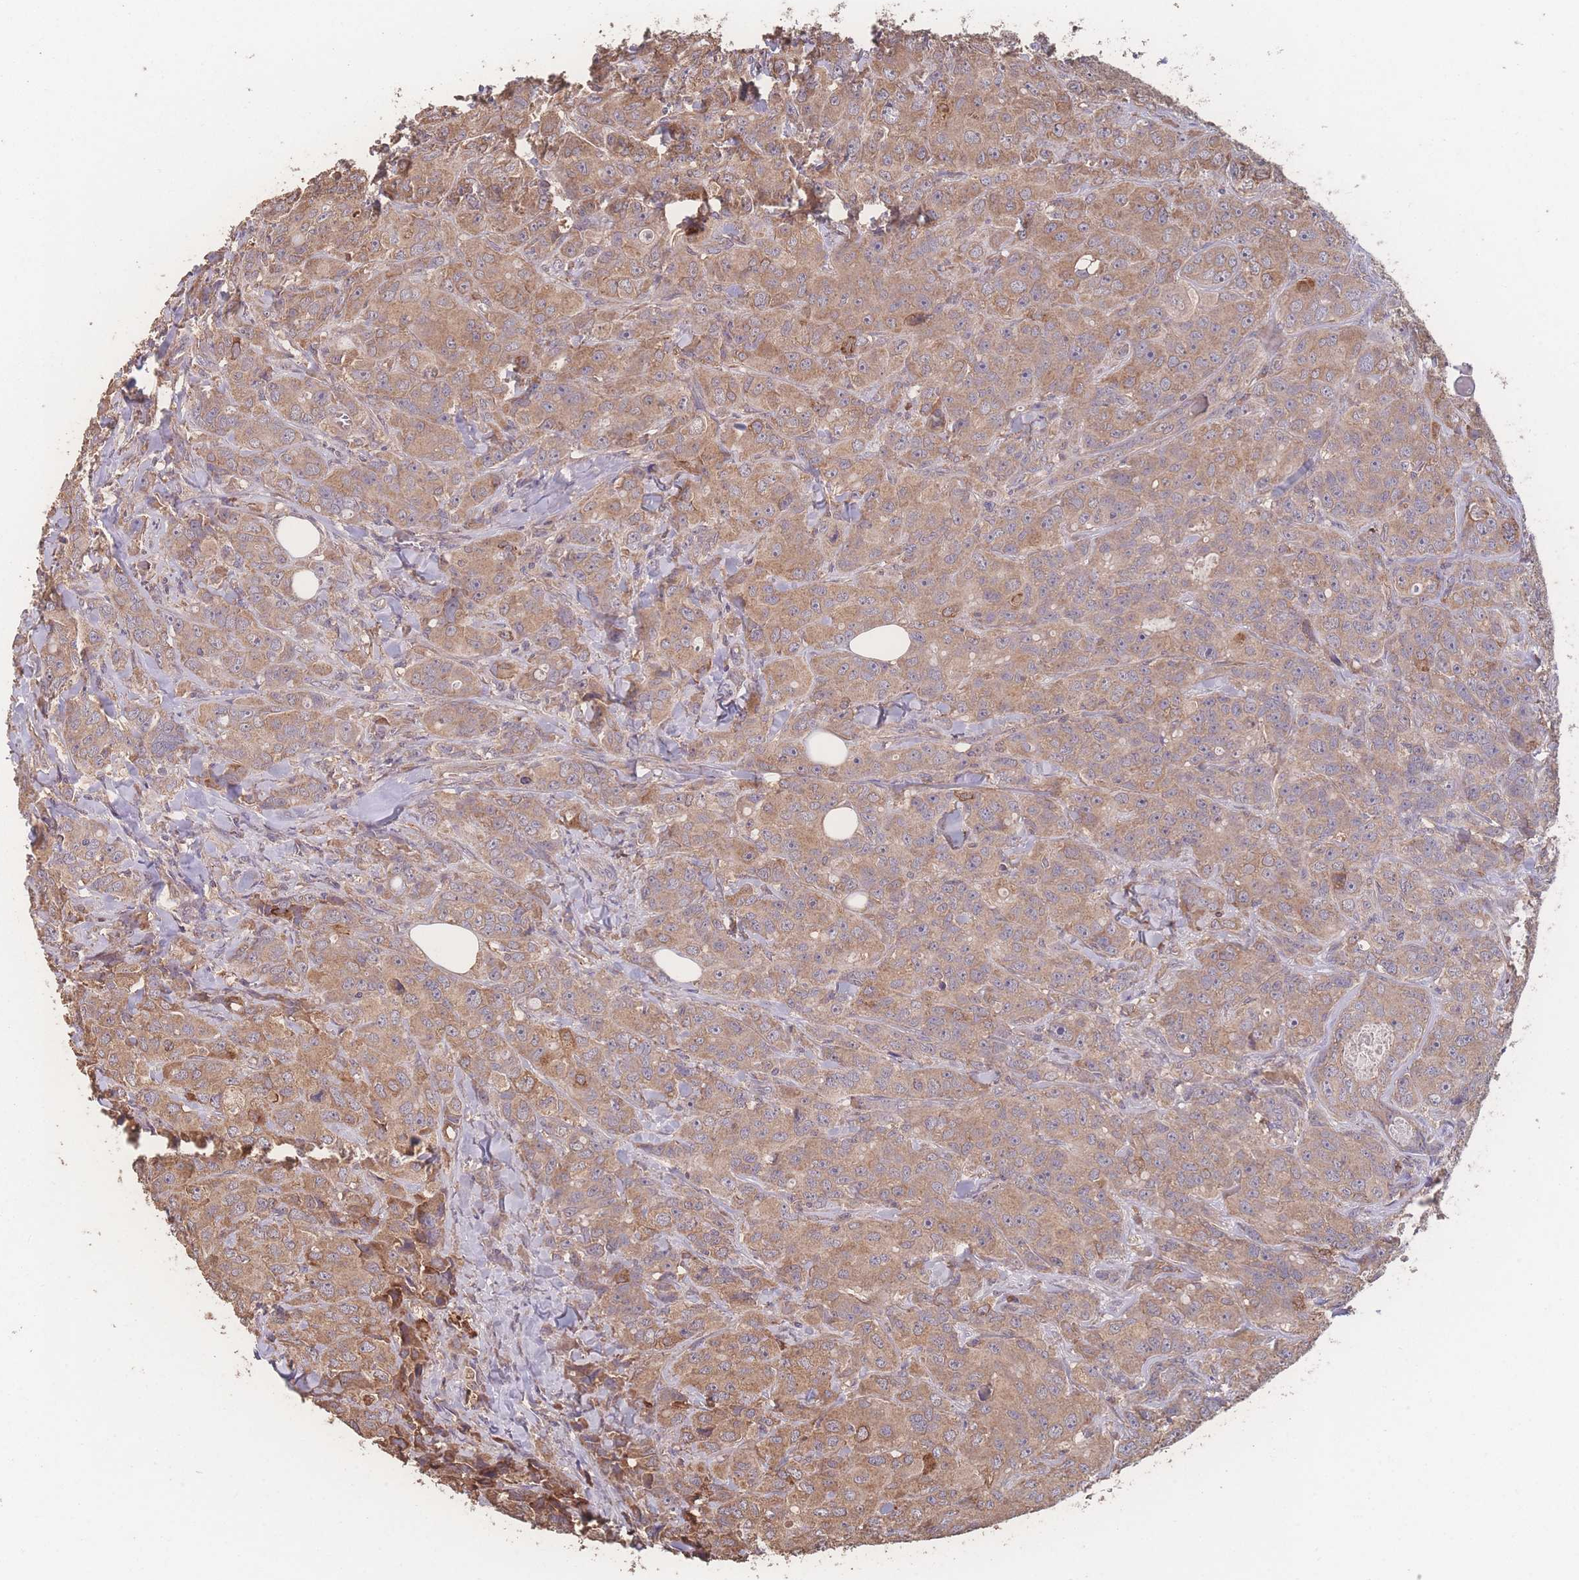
{"staining": {"intensity": "moderate", "quantity": ">75%", "location": "cytoplasmic/membranous"}, "tissue": "breast cancer", "cell_type": "Tumor cells", "image_type": "cancer", "snomed": [{"axis": "morphology", "description": "Duct carcinoma"}, {"axis": "topography", "description": "Breast"}], "caption": "Human breast cancer (intraductal carcinoma) stained with a brown dye displays moderate cytoplasmic/membranous positive expression in approximately >75% of tumor cells.", "gene": "ATXN10", "patient": {"sex": "female", "age": 43}}